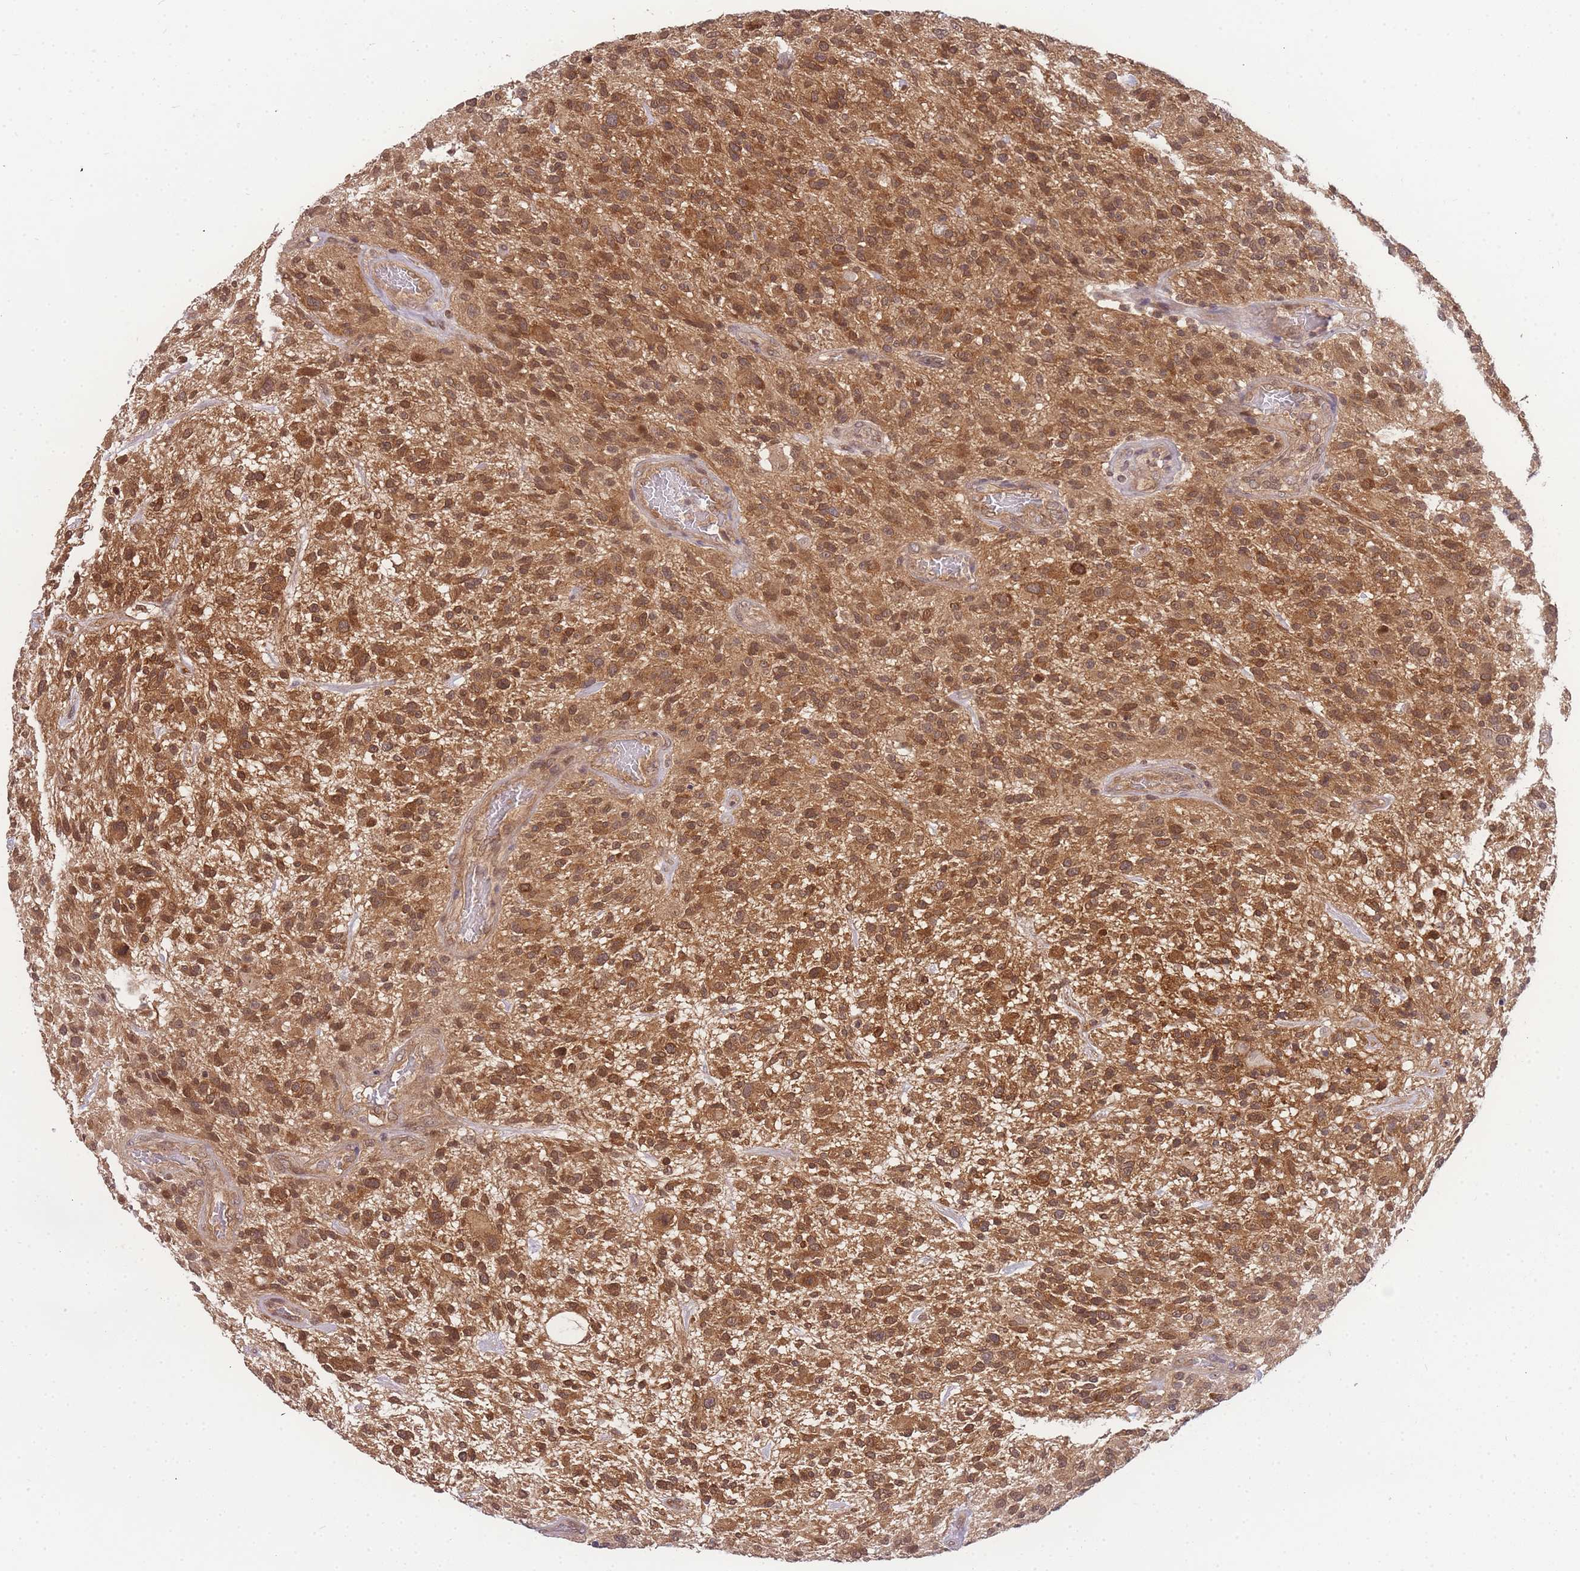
{"staining": {"intensity": "moderate", "quantity": ">75%", "location": "cytoplasmic/membranous,nuclear"}, "tissue": "glioma", "cell_type": "Tumor cells", "image_type": "cancer", "snomed": [{"axis": "morphology", "description": "Glioma, malignant, High grade"}, {"axis": "topography", "description": "Brain"}], "caption": "Immunohistochemistry (IHC) photomicrograph of human malignant glioma (high-grade) stained for a protein (brown), which exhibits medium levels of moderate cytoplasmic/membranous and nuclear staining in about >75% of tumor cells.", "gene": "KIAA1191", "patient": {"sex": "male", "age": 47}}